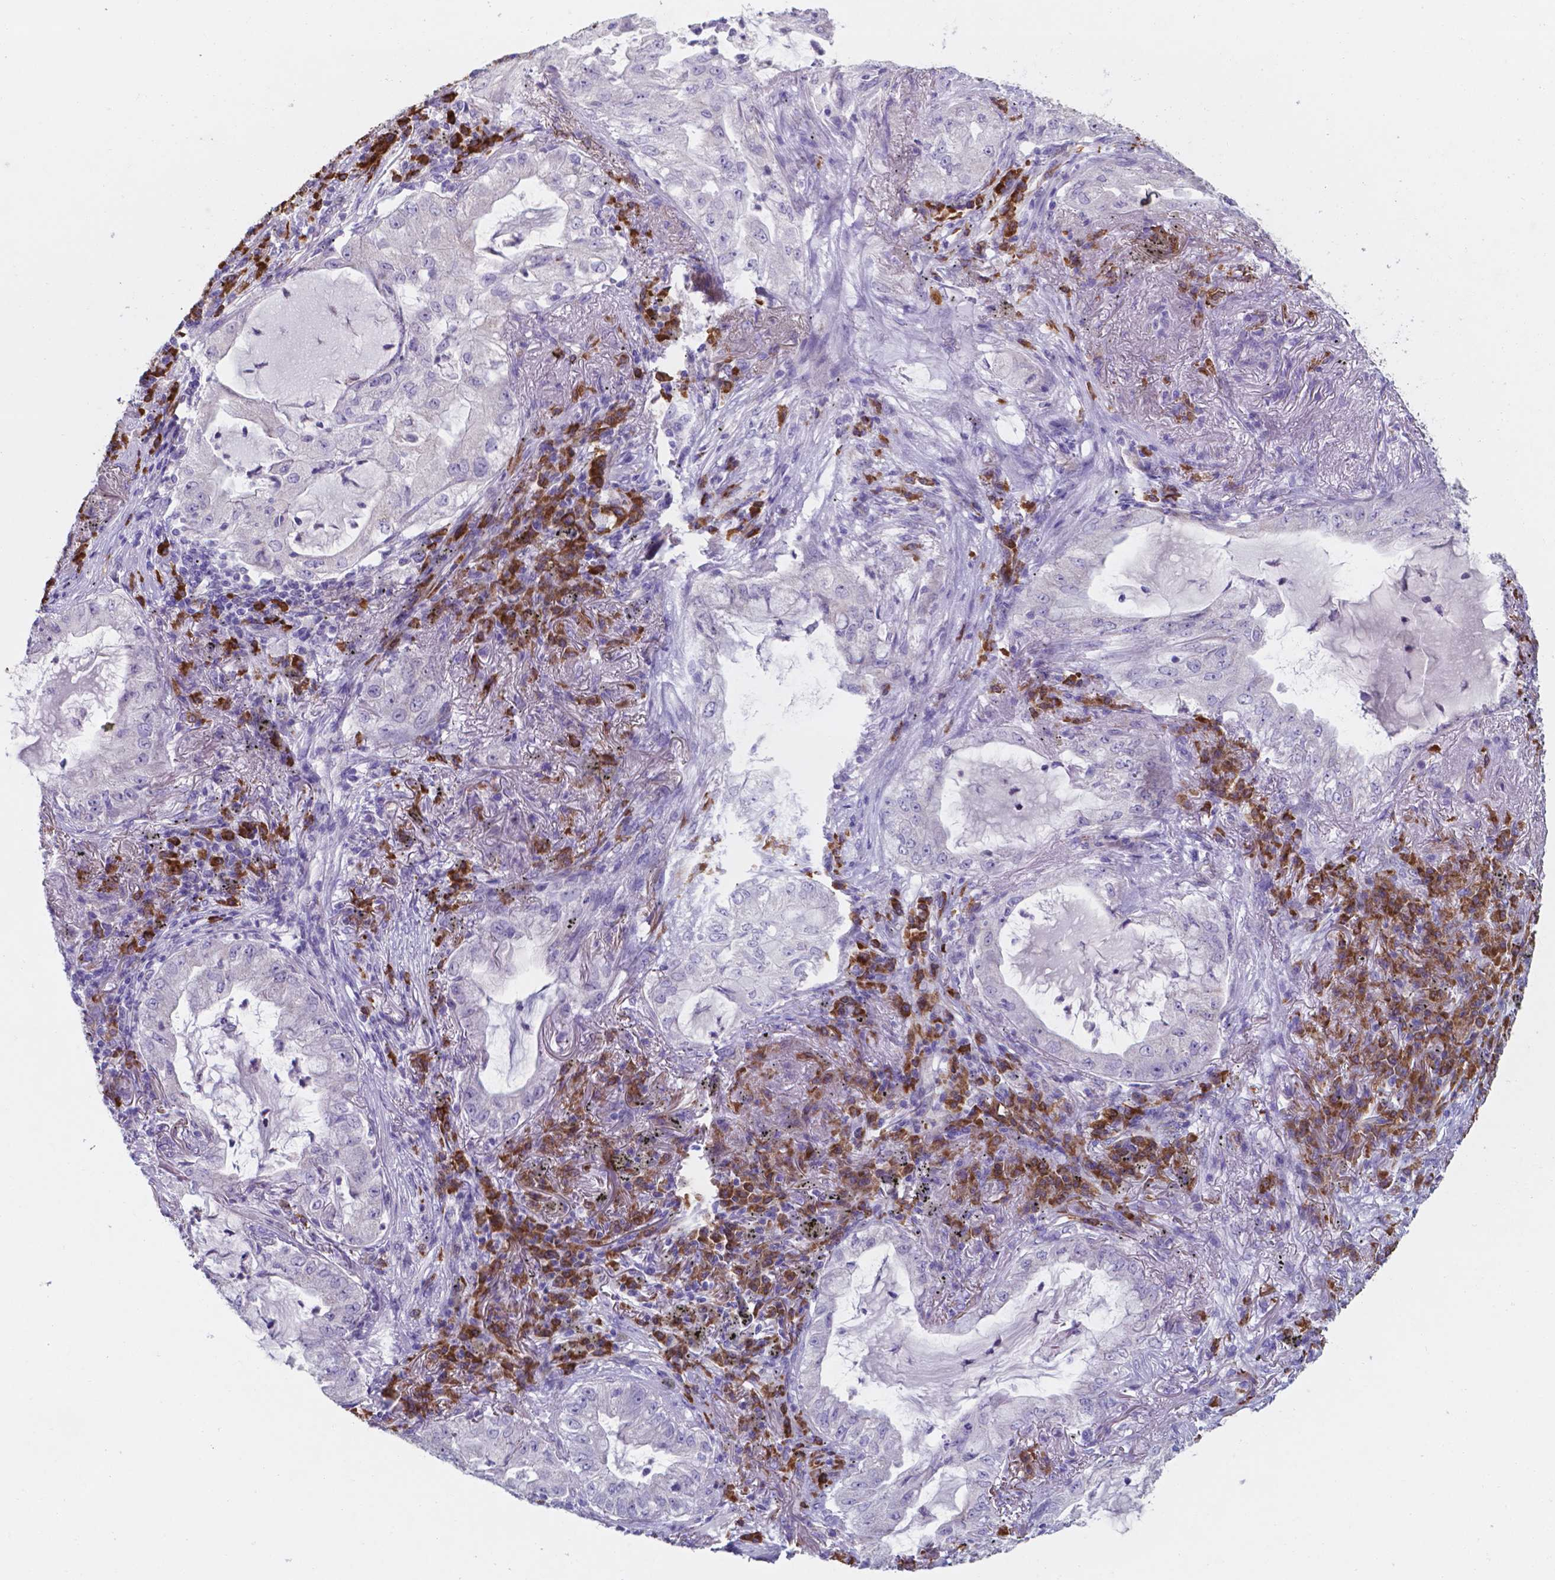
{"staining": {"intensity": "negative", "quantity": "none", "location": "none"}, "tissue": "lung cancer", "cell_type": "Tumor cells", "image_type": "cancer", "snomed": [{"axis": "morphology", "description": "Adenocarcinoma, NOS"}, {"axis": "topography", "description": "Lung"}], "caption": "This is an IHC image of human lung cancer. There is no staining in tumor cells.", "gene": "UBE2J1", "patient": {"sex": "female", "age": 73}}